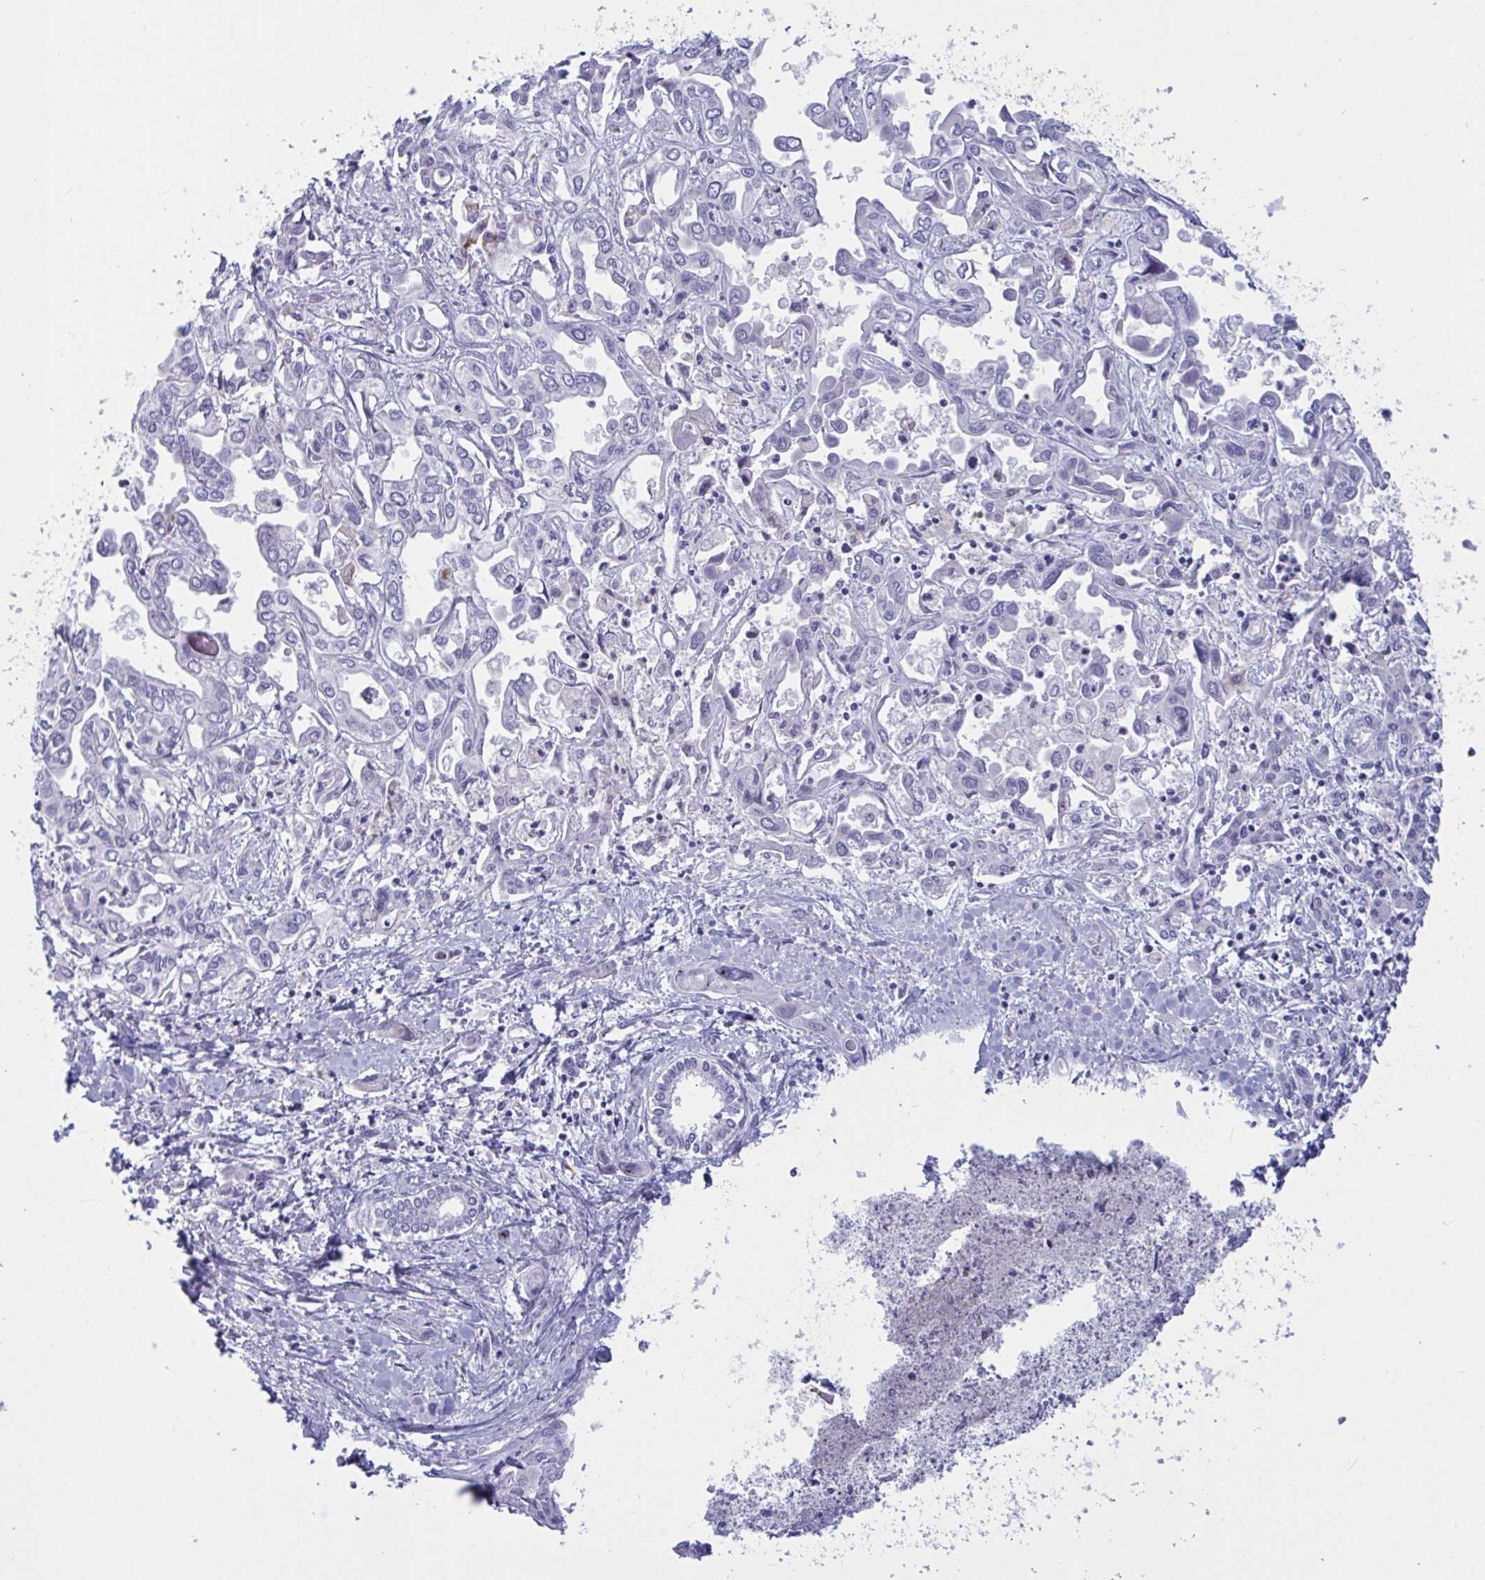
{"staining": {"intensity": "negative", "quantity": "none", "location": "none"}, "tissue": "liver cancer", "cell_type": "Tumor cells", "image_type": "cancer", "snomed": [{"axis": "morphology", "description": "Cholangiocarcinoma"}, {"axis": "topography", "description": "Liver"}], "caption": "This is an immunohistochemistry histopathology image of liver cancer (cholangiocarcinoma). There is no expression in tumor cells.", "gene": "OXLD1", "patient": {"sex": "female", "age": 64}}